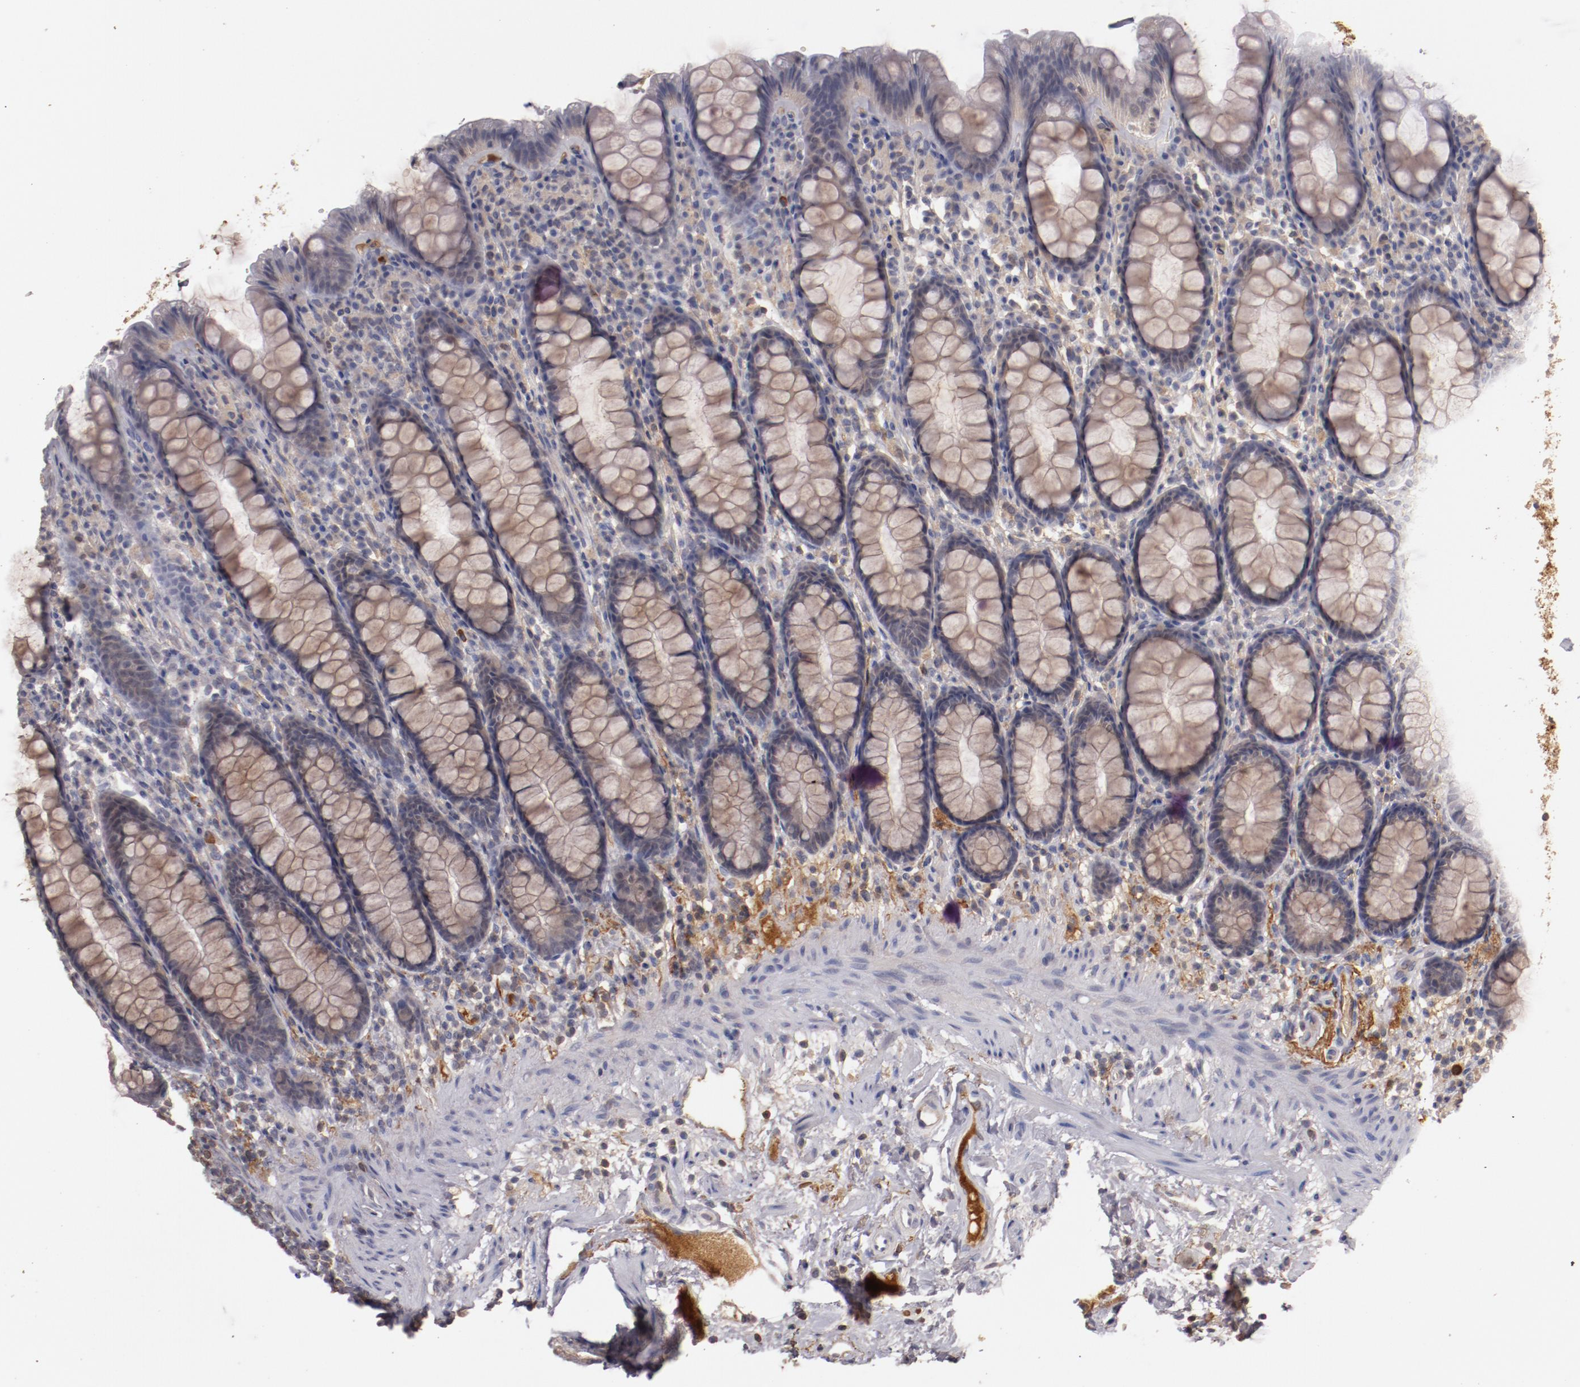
{"staining": {"intensity": "weak", "quantity": ">75%", "location": "cytoplasmic/membranous"}, "tissue": "rectum", "cell_type": "Glandular cells", "image_type": "normal", "snomed": [{"axis": "morphology", "description": "Normal tissue, NOS"}, {"axis": "topography", "description": "Rectum"}], "caption": "Protein expression analysis of normal rectum reveals weak cytoplasmic/membranous positivity in approximately >75% of glandular cells.", "gene": "MBL2", "patient": {"sex": "male", "age": 92}}